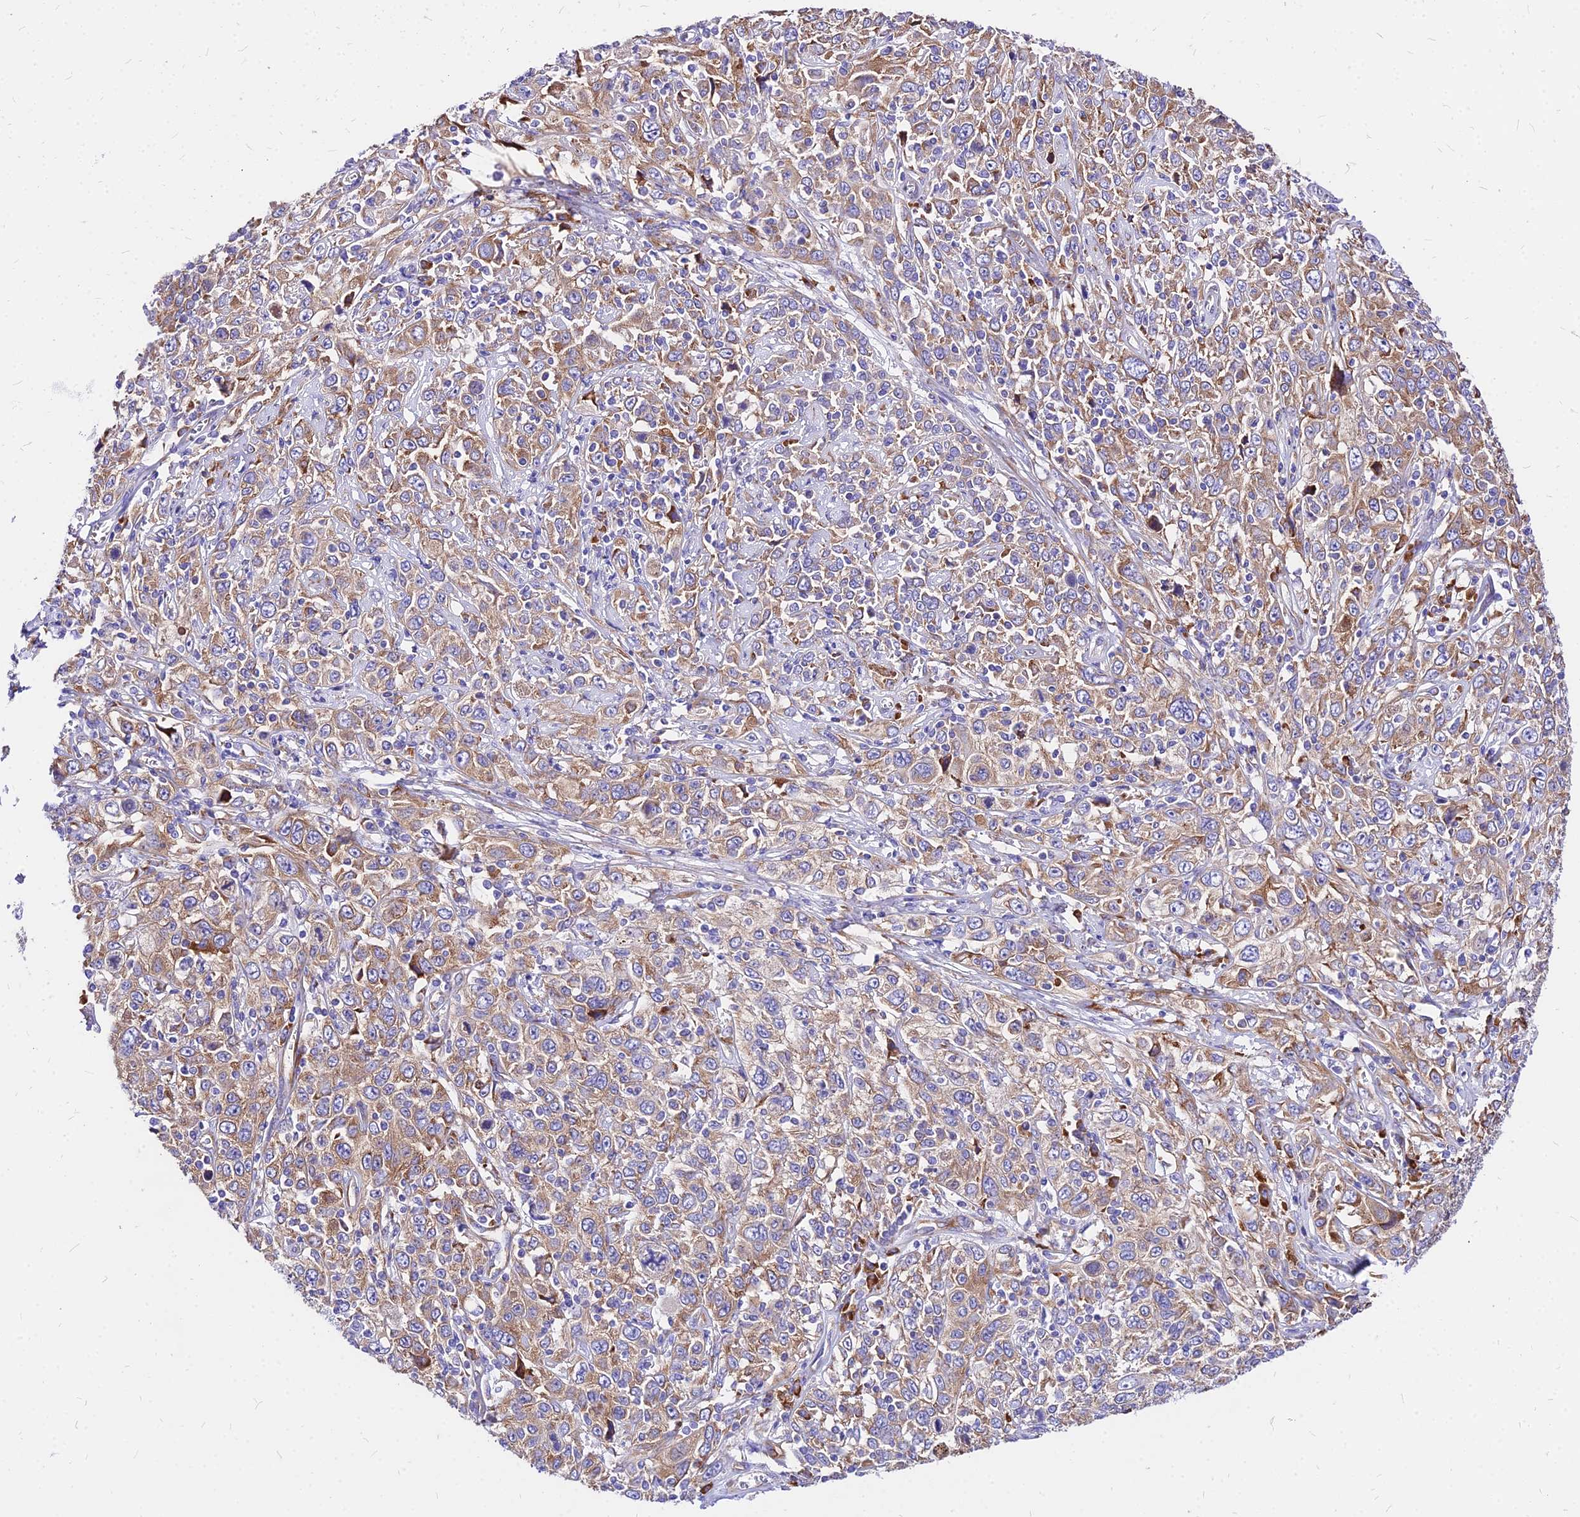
{"staining": {"intensity": "moderate", "quantity": ">75%", "location": "cytoplasmic/membranous"}, "tissue": "cervical cancer", "cell_type": "Tumor cells", "image_type": "cancer", "snomed": [{"axis": "morphology", "description": "Squamous cell carcinoma, NOS"}, {"axis": "topography", "description": "Cervix"}], "caption": "Cervical squamous cell carcinoma was stained to show a protein in brown. There is medium levels of moderate cytoplasmic/membranous positivity in approximately >75% of tumor cells.", "gene": "RPL19", "patient": {"sex": "female", "age": 46}}